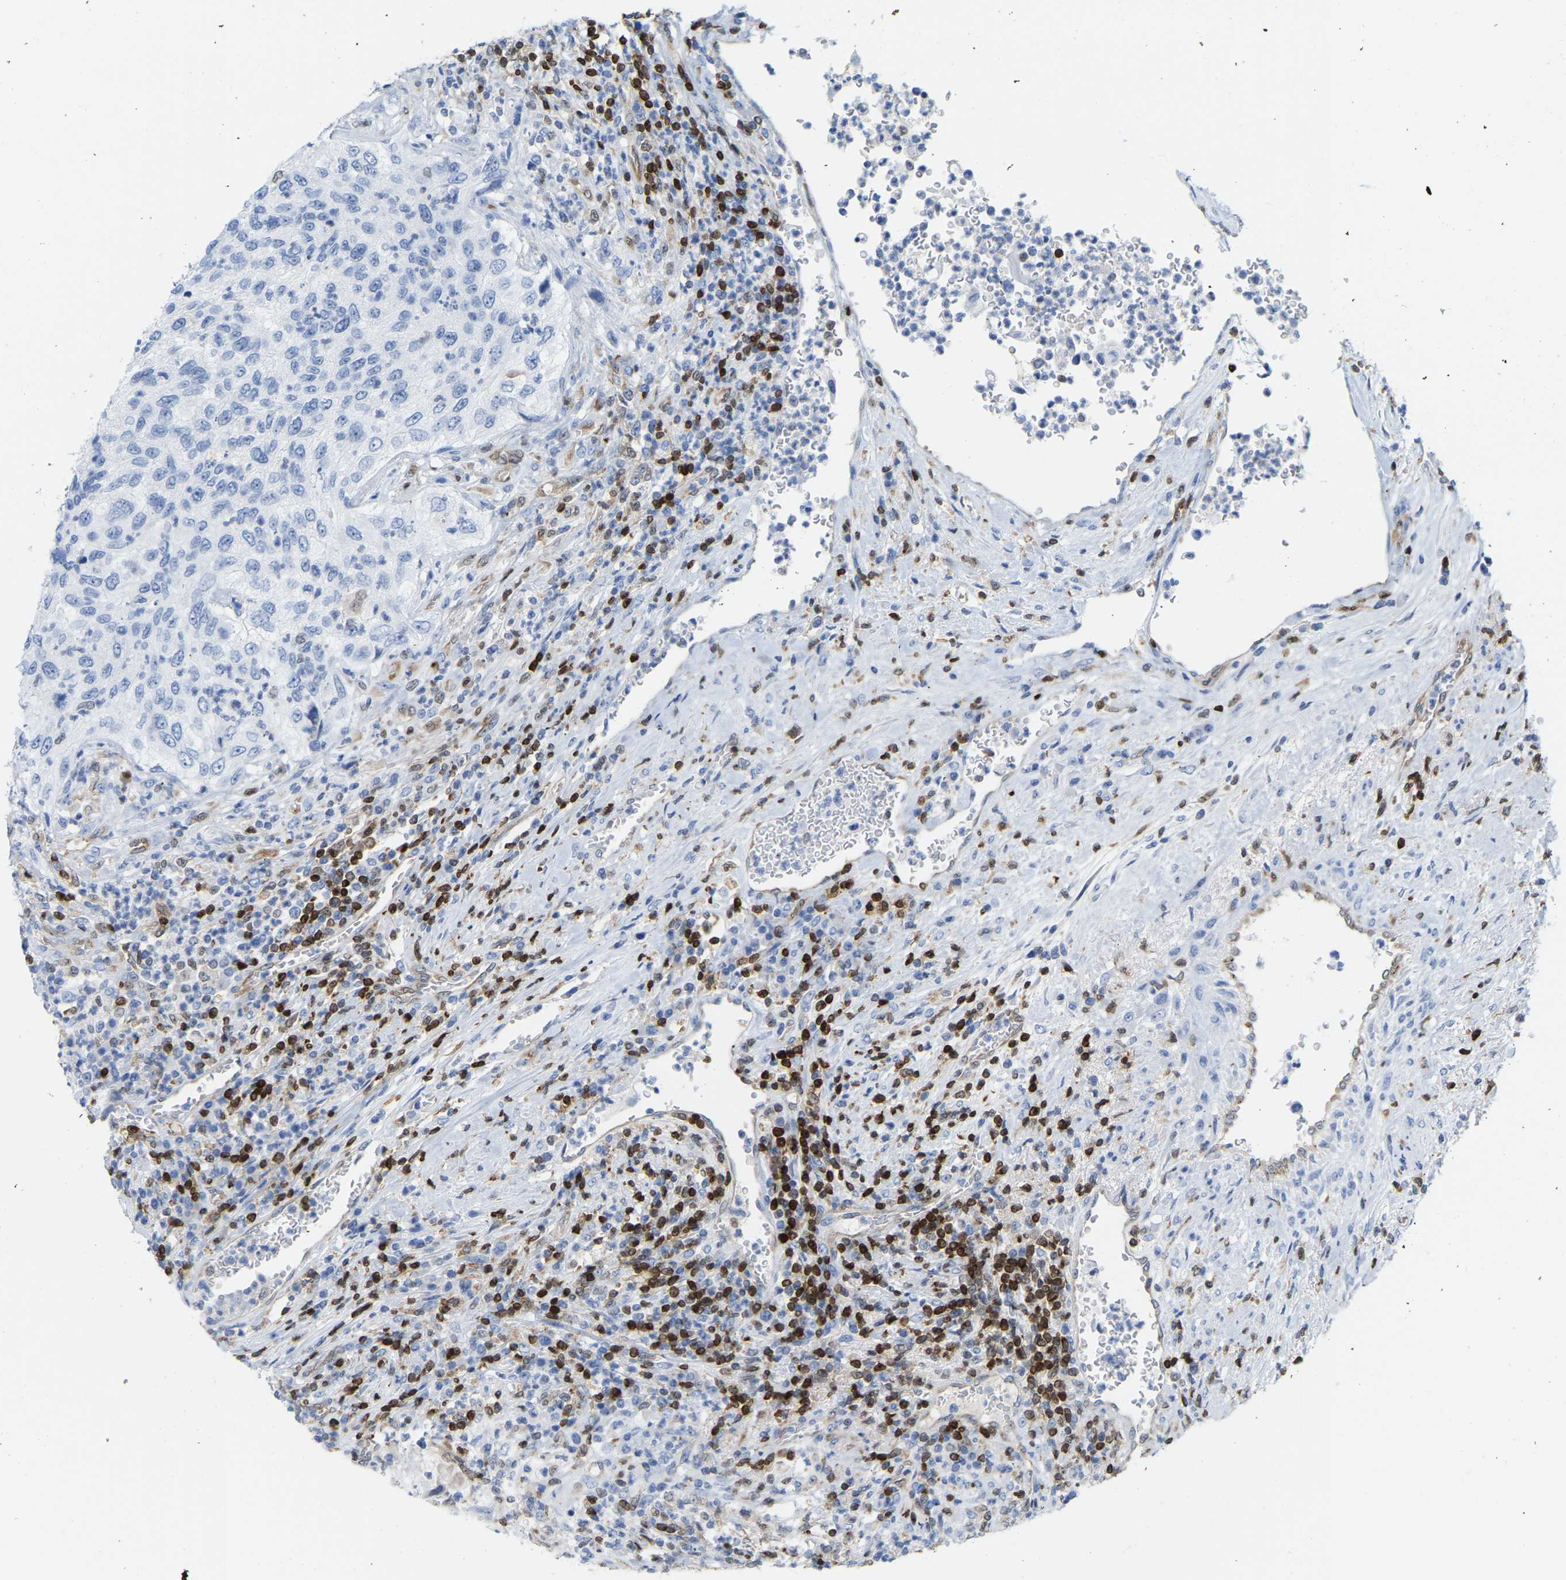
{"staining": {"intensity": "negative", "quantity": "none", "location": "none"}, "tissue": "urothelial cancer", "cell_type": "Tumor cells", "image_type": "cancer", "snomed": [{"axis": "morphology", "description": "Urothelial carcinoma, High grade"}, {"axis": "topography", "description": "Urinary bladder"}], "caption": "This photomicrograph is of urothelial cancer stained with immunohistochemistry (IHC) to label a protein in brown with the nuclei are counter-stained blue. There is no staining in tumor cells. (DAB (3,3'-diaminobenzidine) immunohistochemistry (IHC), high magnification).", "gene": "GIMAP4", "patient": {"sex": "female", "age": 60}}